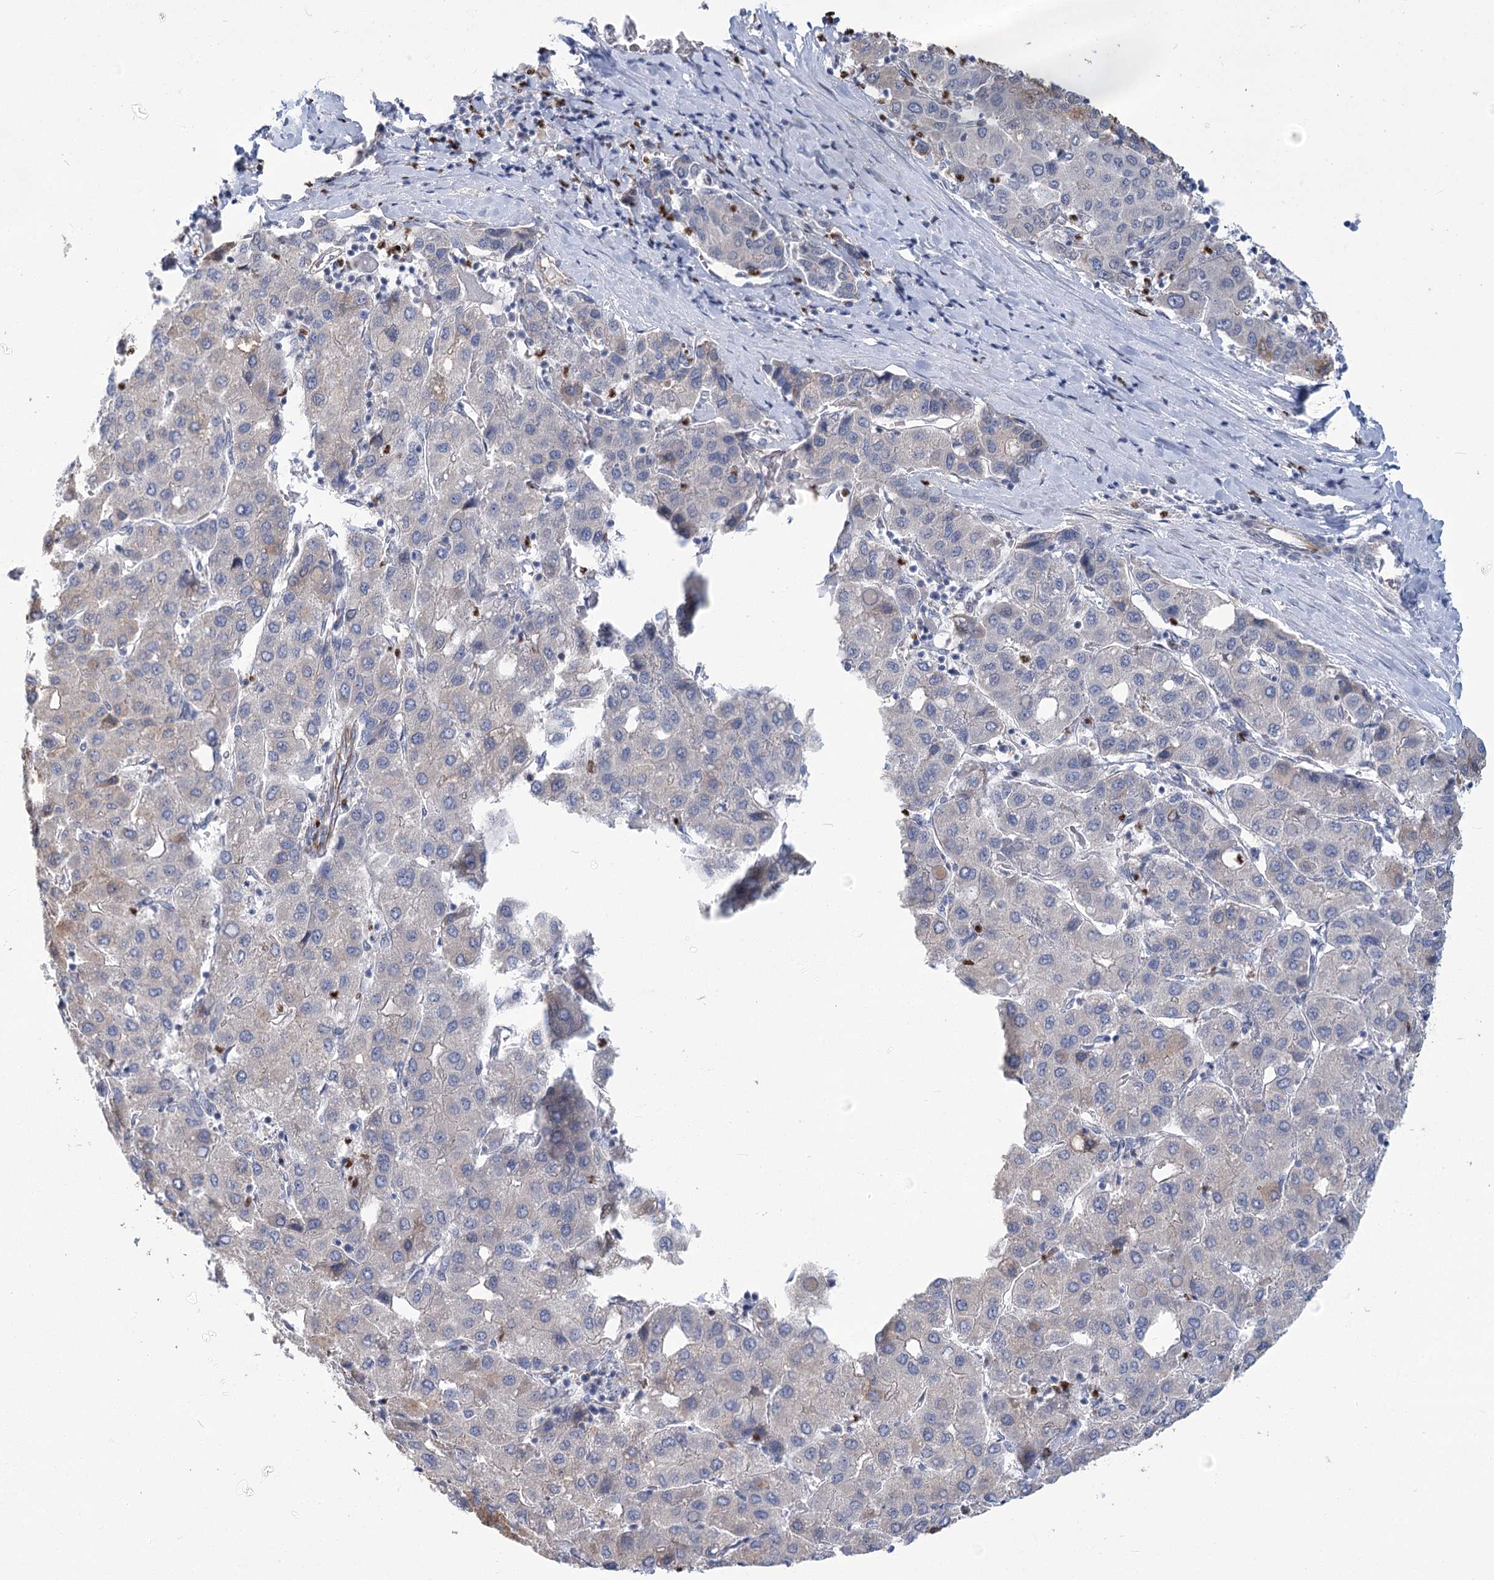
{"staining": {"intensity": "weak", "quantity": "<25%", "location": "cytoplasmic/membranous"}, "tissue": "liver cancer", "cell_type": "Tumor cells", "image_type": "cancer", "snomed": [{"axis": "morphology", "description": "Carcinoma, Hepatocellular, NOS"}, {"axis": "topography", "description": "Liver"}], "caption": "Immunohistochemical staining of liver hepatocellular carcinoma shows no significant staining in tumor cells.", "gene": "THAP6", "patient": {"sex": "male", "age": 65}}